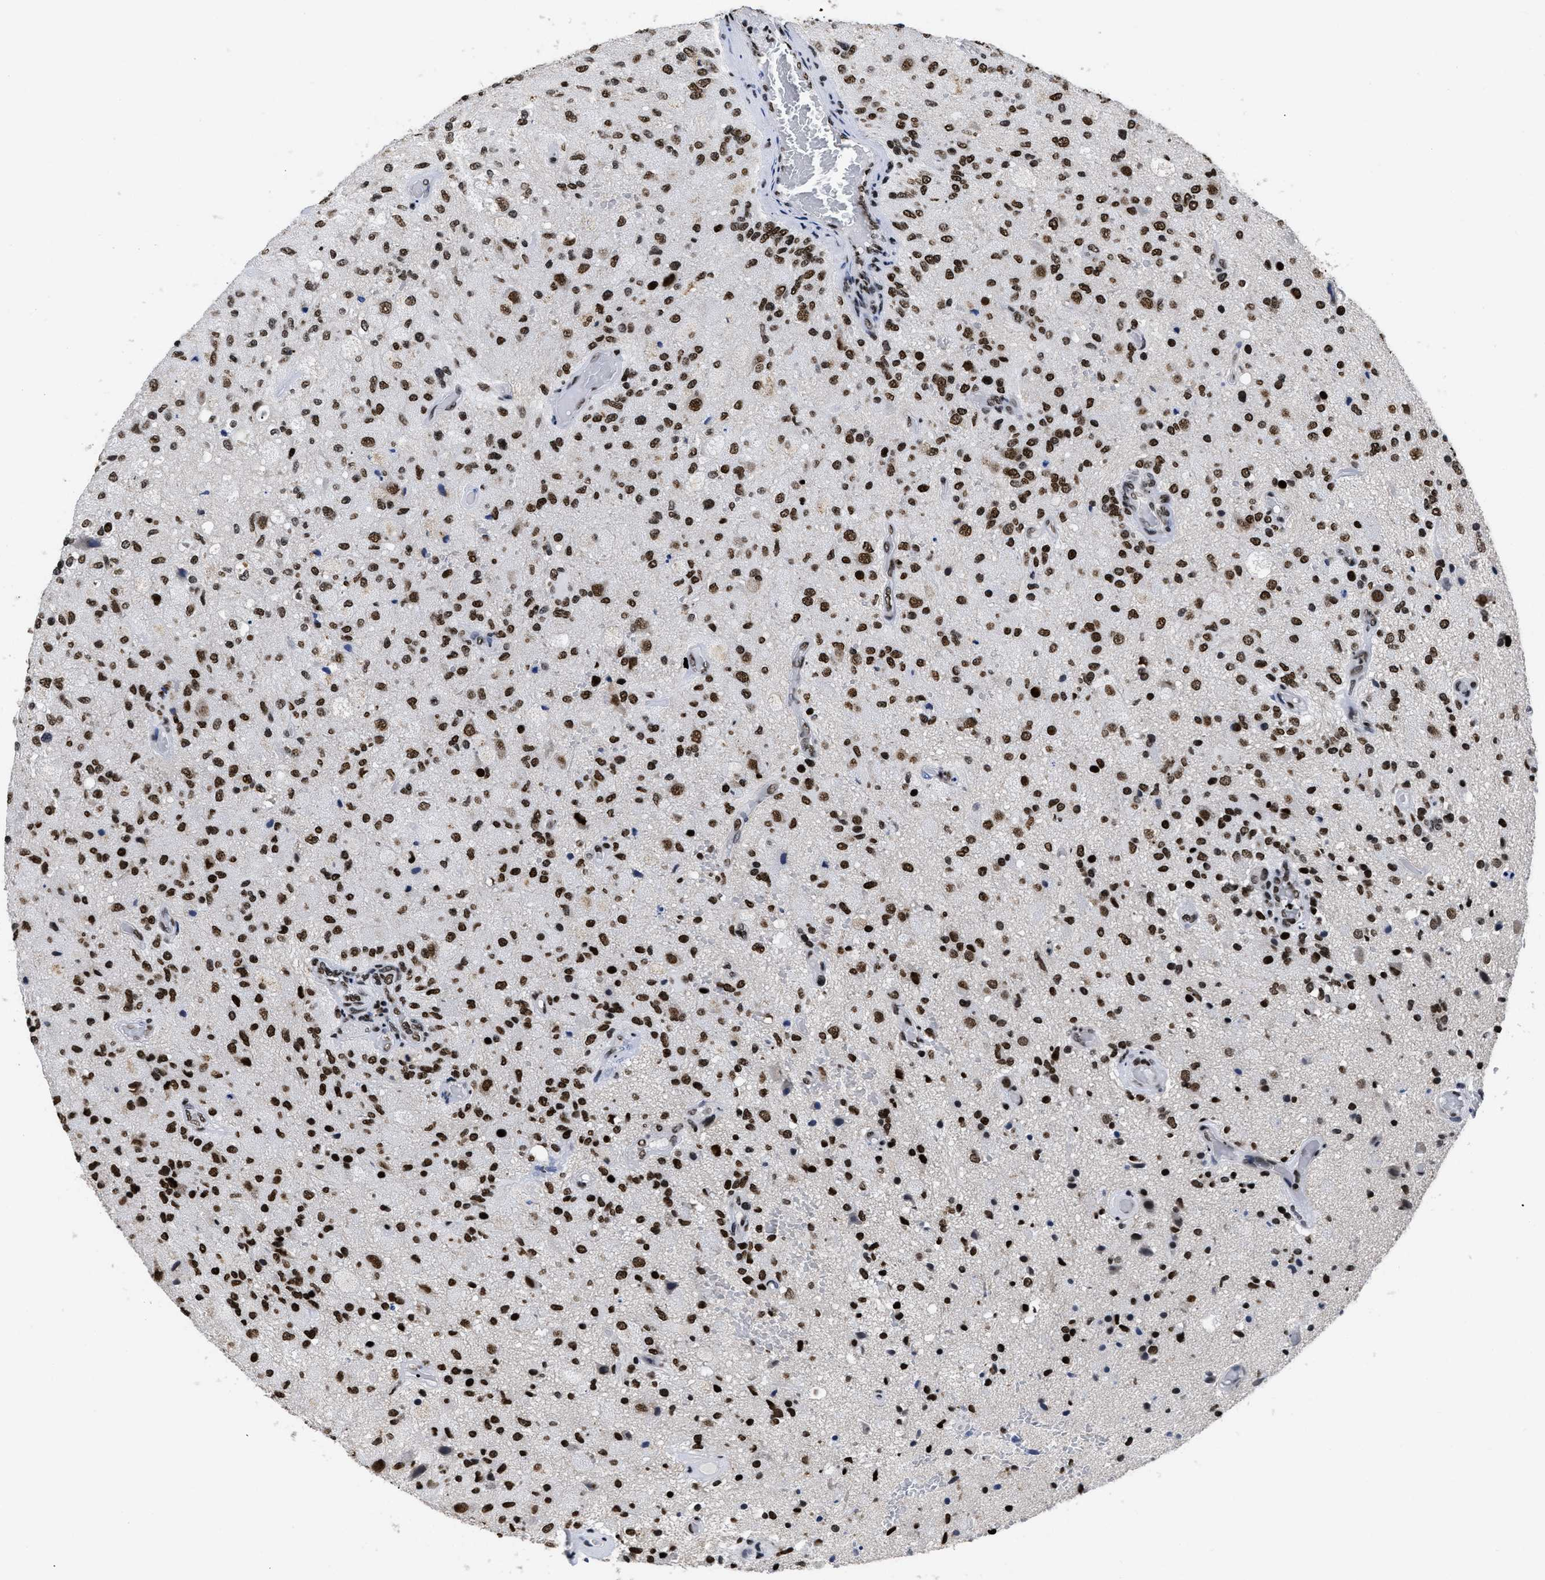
{"staining": {"intensity": "strong", "quantity": ">75%", "location": "nuclear"}, "tissue": "glioma", "cell_type": "Tumor cells", "image_type": "cancer", "snomed": [{"axis": "morphology", "description": "Normal tissue, NOS"}, {"axis": "morphology", "description": "Glioma, malignant, High grade"}, {"axis": "topography", "description": "Cerebral cortex"}], "caption": "A histopathology image of malignant glioma (high-grade) stained for a protein reveals strong nuclear brown staining in tumor cells.", "gene": "CALHM3", "patient": {"sex": "male", "age": 77}}